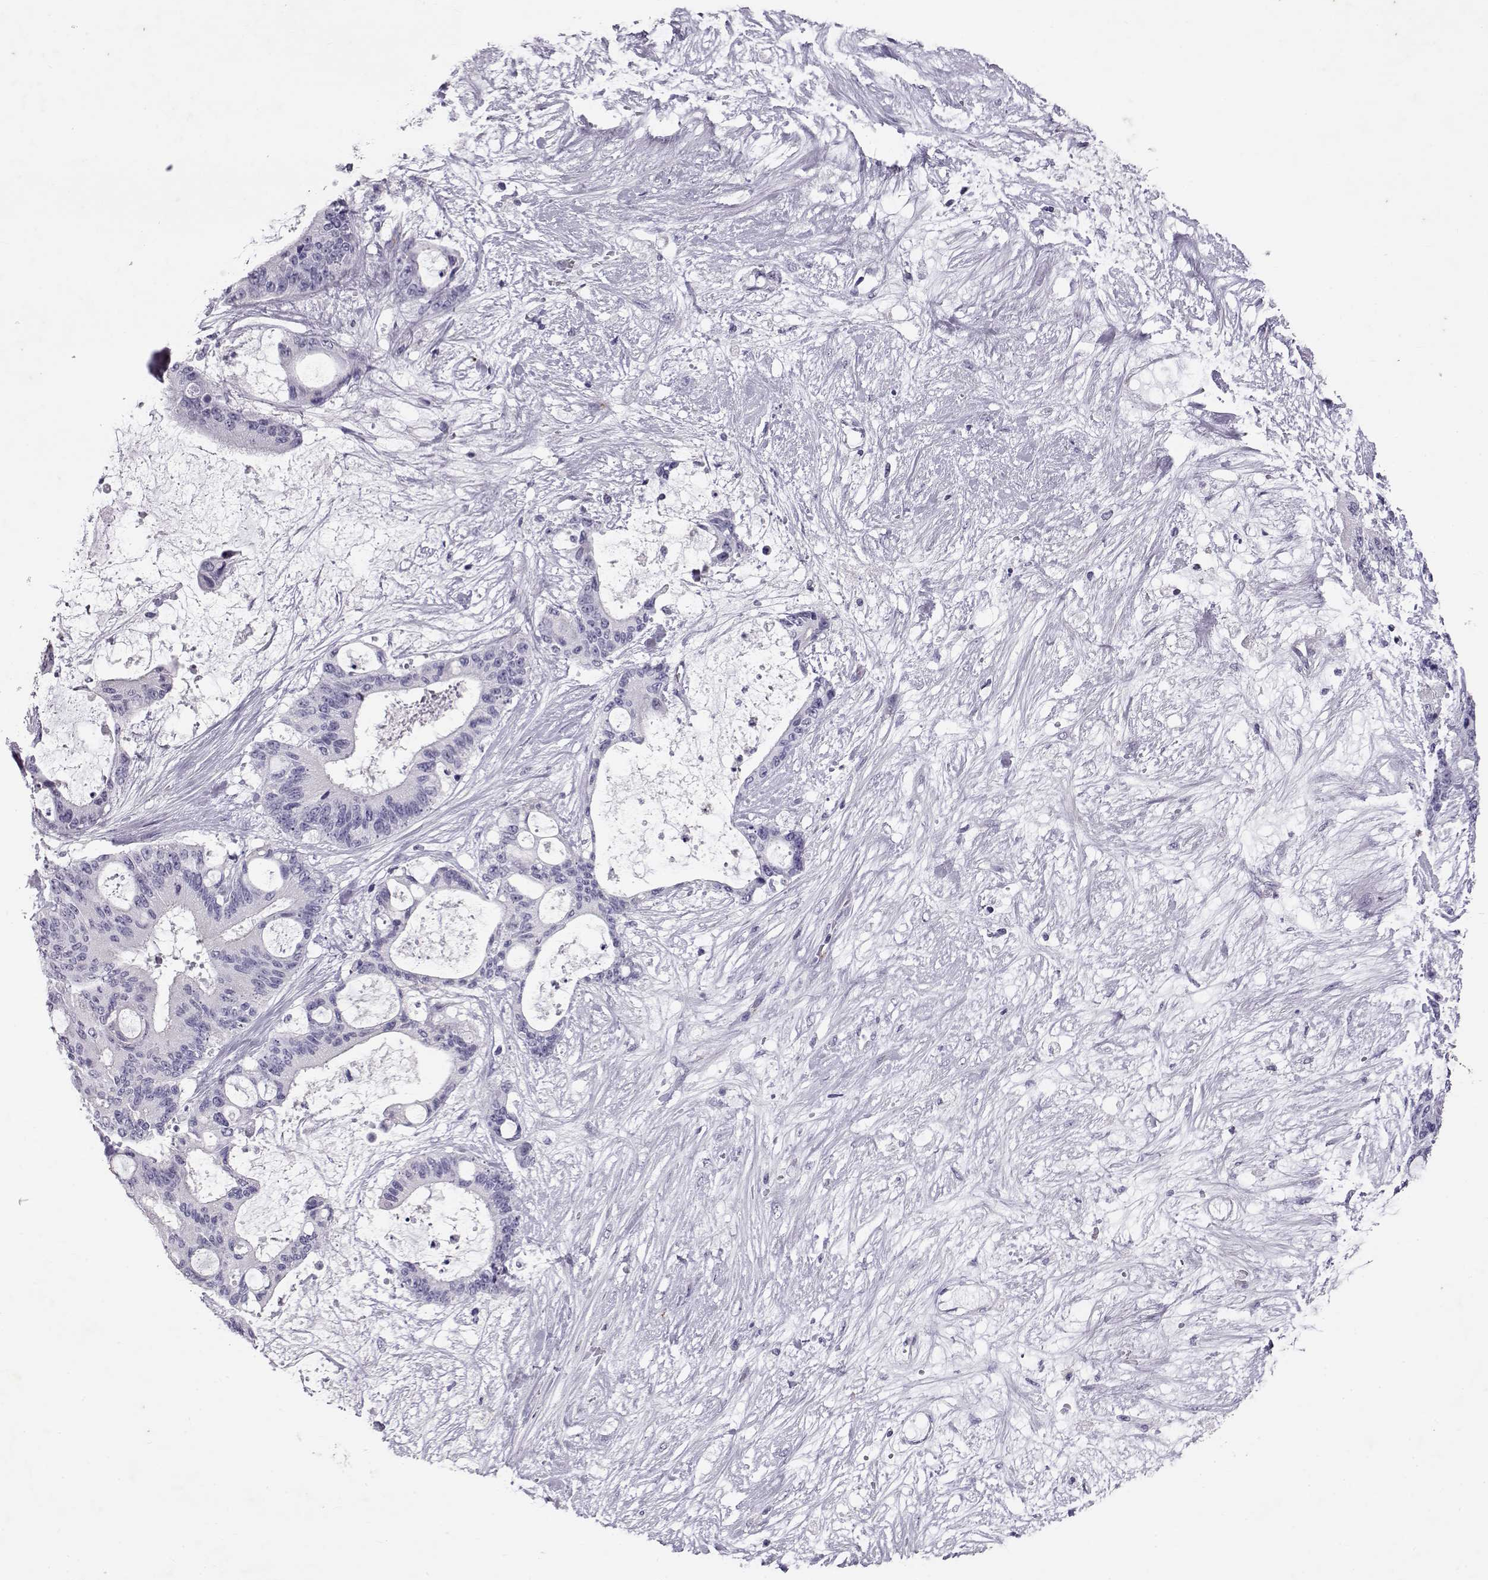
{"staining": {"intensity": "negative", "quantity": "none", "location": "none"}, "tissue": "liver cancer", "cell_type": "Tumor cells", "image_type": "cancer", "snomed": [{"axis": "morphology", "description": "Normal tissue, NOS"}, {"axis": "morphology", "description": "Cholangiocarcinoma"}, {"axis": "topography", "description": "Liver"}, {"axis": "topography", "description": "Peripheral nerve tissue"}], "caption": "This is an immunohistochemistry (IHC) histopathology image of liver cholangiocarcinoma. There is no expression in tumor cells.", "gene": "RD3", "patient": {"sex": "female", "age": 73}}